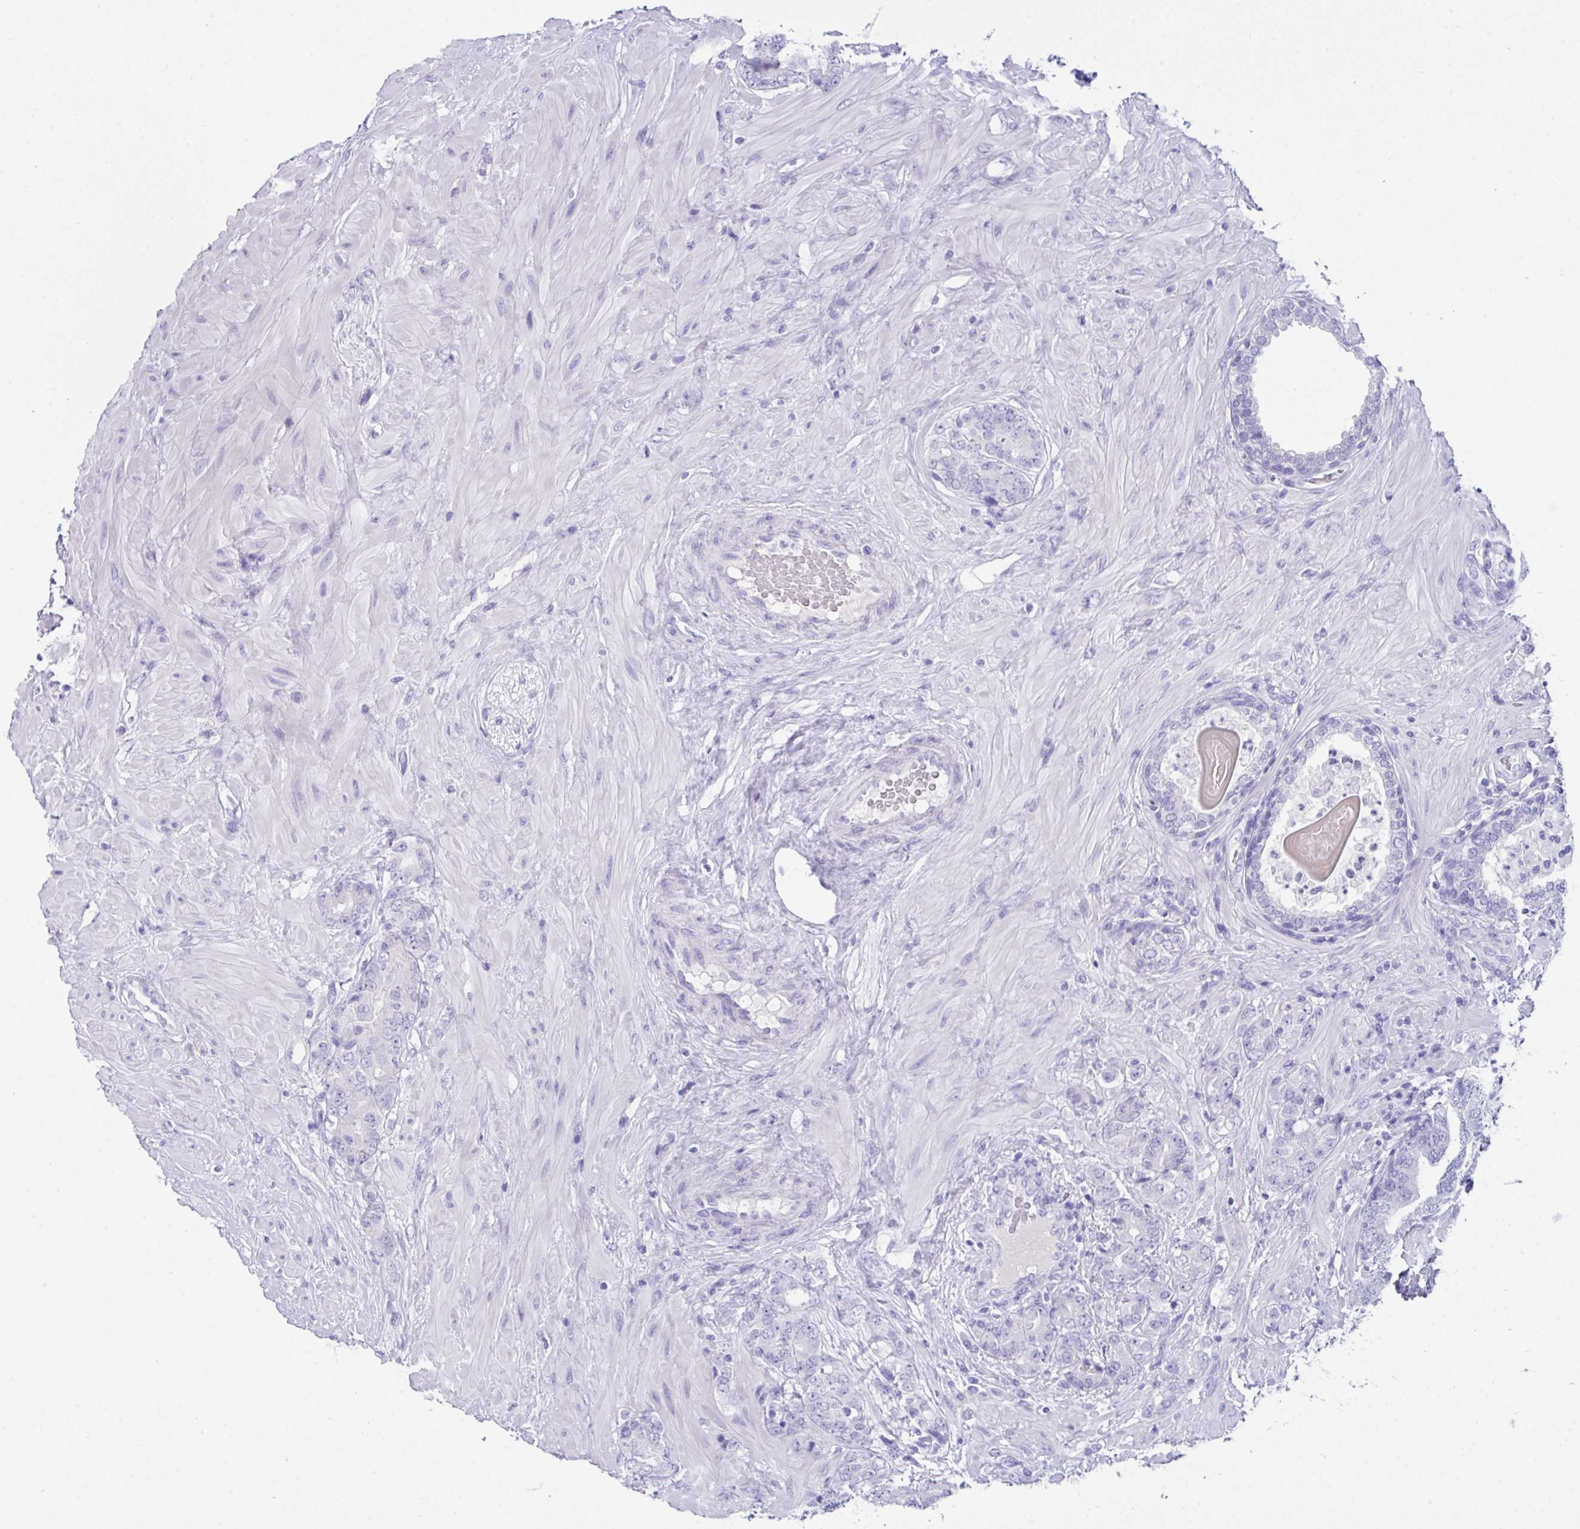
{"staining": {"intensity": "negative", "quantity": "none", "location": "none"}, "tissue": "prostate cancer", "cell_type": "Tumor cells", "image_type": "cancer", "snomed": [{"axis": "morphology", "description": "Adenocarcinoma, High grade"}, {"axis": "topography", "description": "Prostate"}], "caption": "A high-resolution micrograph shows immunohistochemistry staining of high-grade adenocarcinoma (prostate), which displays no significant positivity in tumor cells. The staining was performed using DAB (3,3'-diaminobenzidine) to visualize the protein expression in brown, while the nuclei were stained in blue with hematoxylin (Magnification: 20x).", "gene": "LGALS4", "patient": {"sex": "male", "age": 62}}